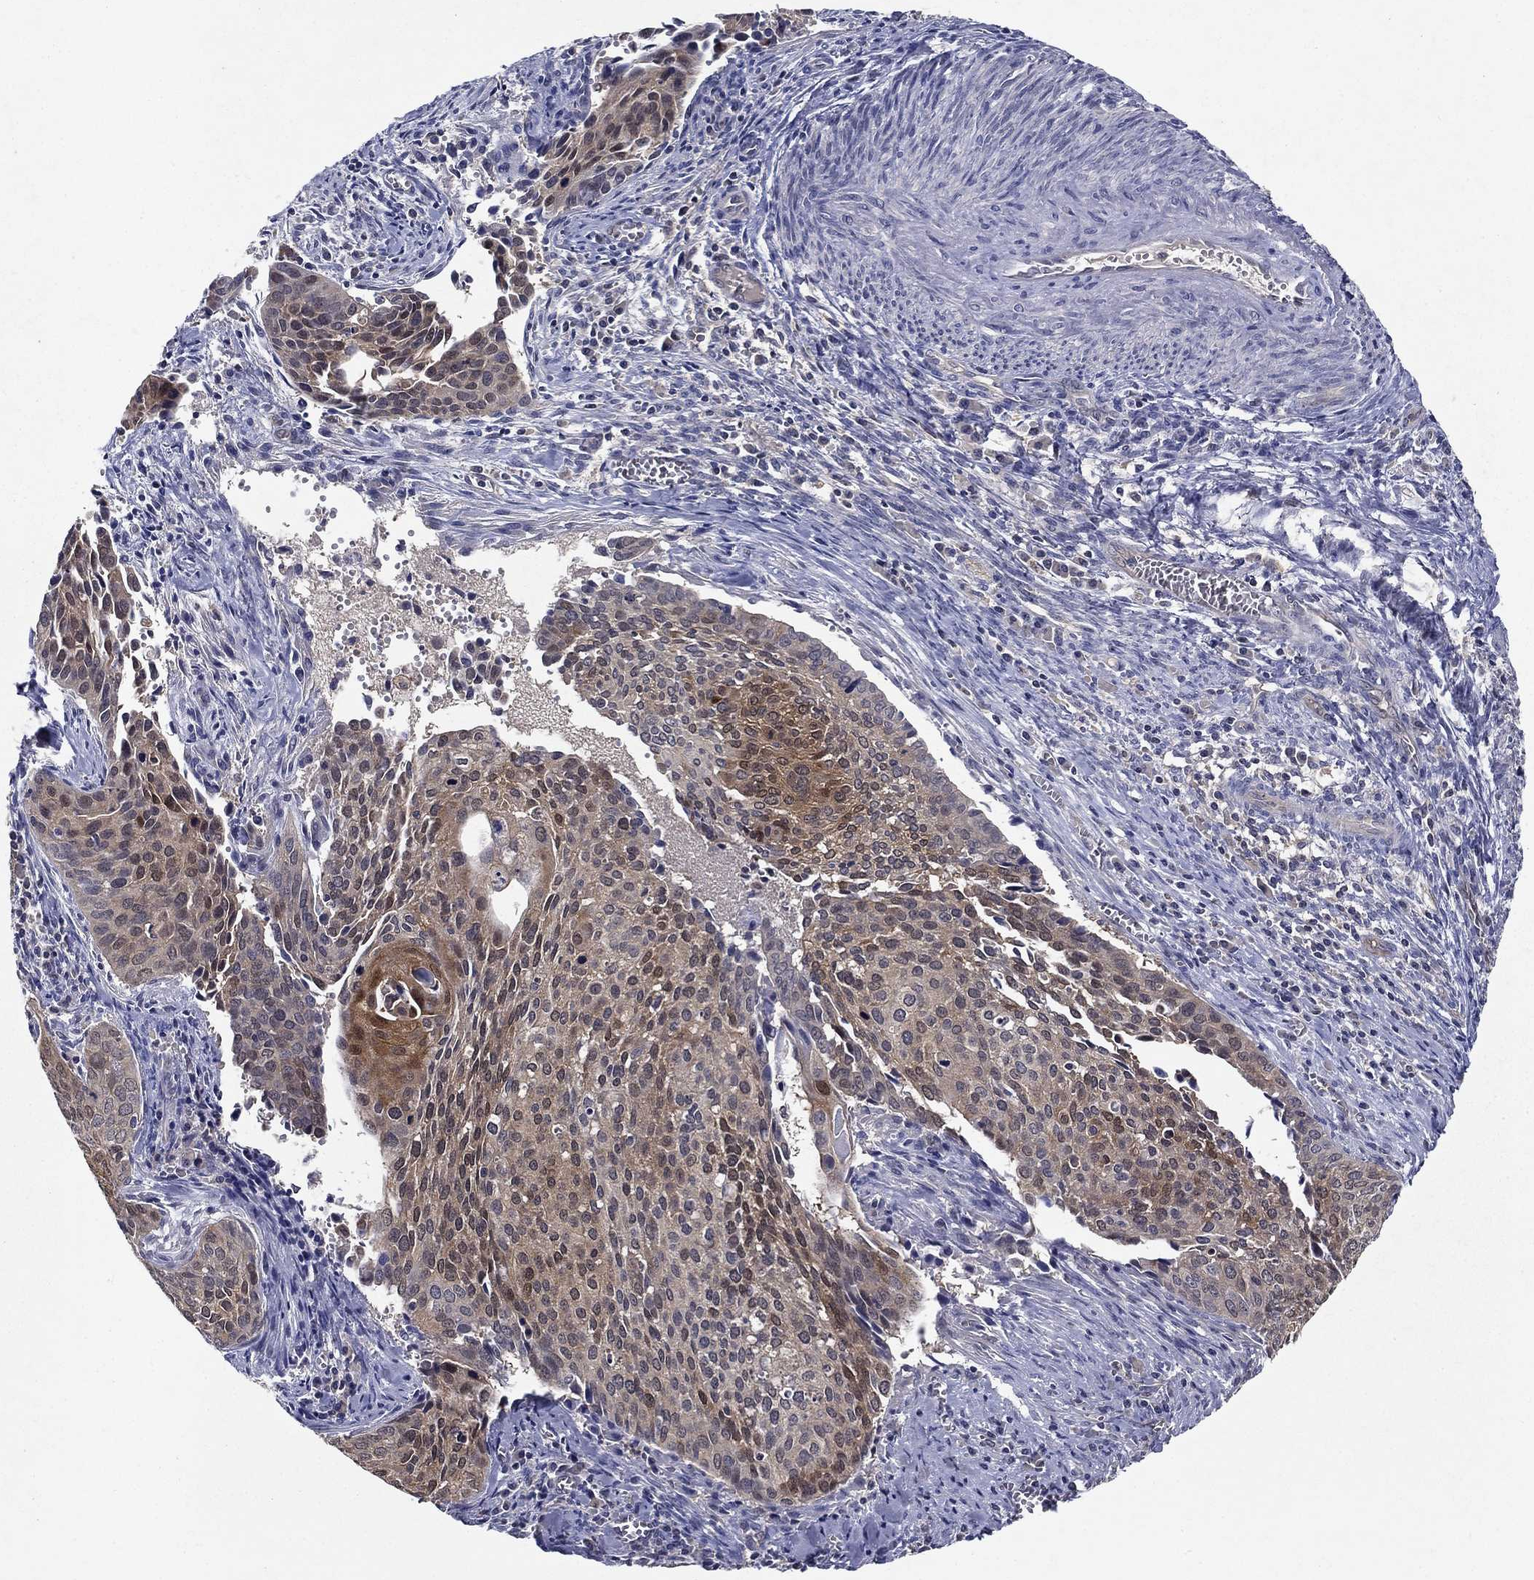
{"staining": {"intensity": "moderate", "quantity": "<25%", "location": "cytoplasmic/membranous"}, "tissue": "cervical cancer", "cell_type": "Tumor cells", "image_type": "cancer", "snomed": [{"axis": "morphology", "description": "Squamous cell carcinoma, NOS"}, {"axis": "topography", "description": "Cervix"}], "caption": "Cervical squamous cell carcinoma tissue reveals moderate cytoplasmic/membranous positivity in approximately <25% of tumor cells", "gene": "GLTP", "patient": {"sex": "female", "age": 29}}